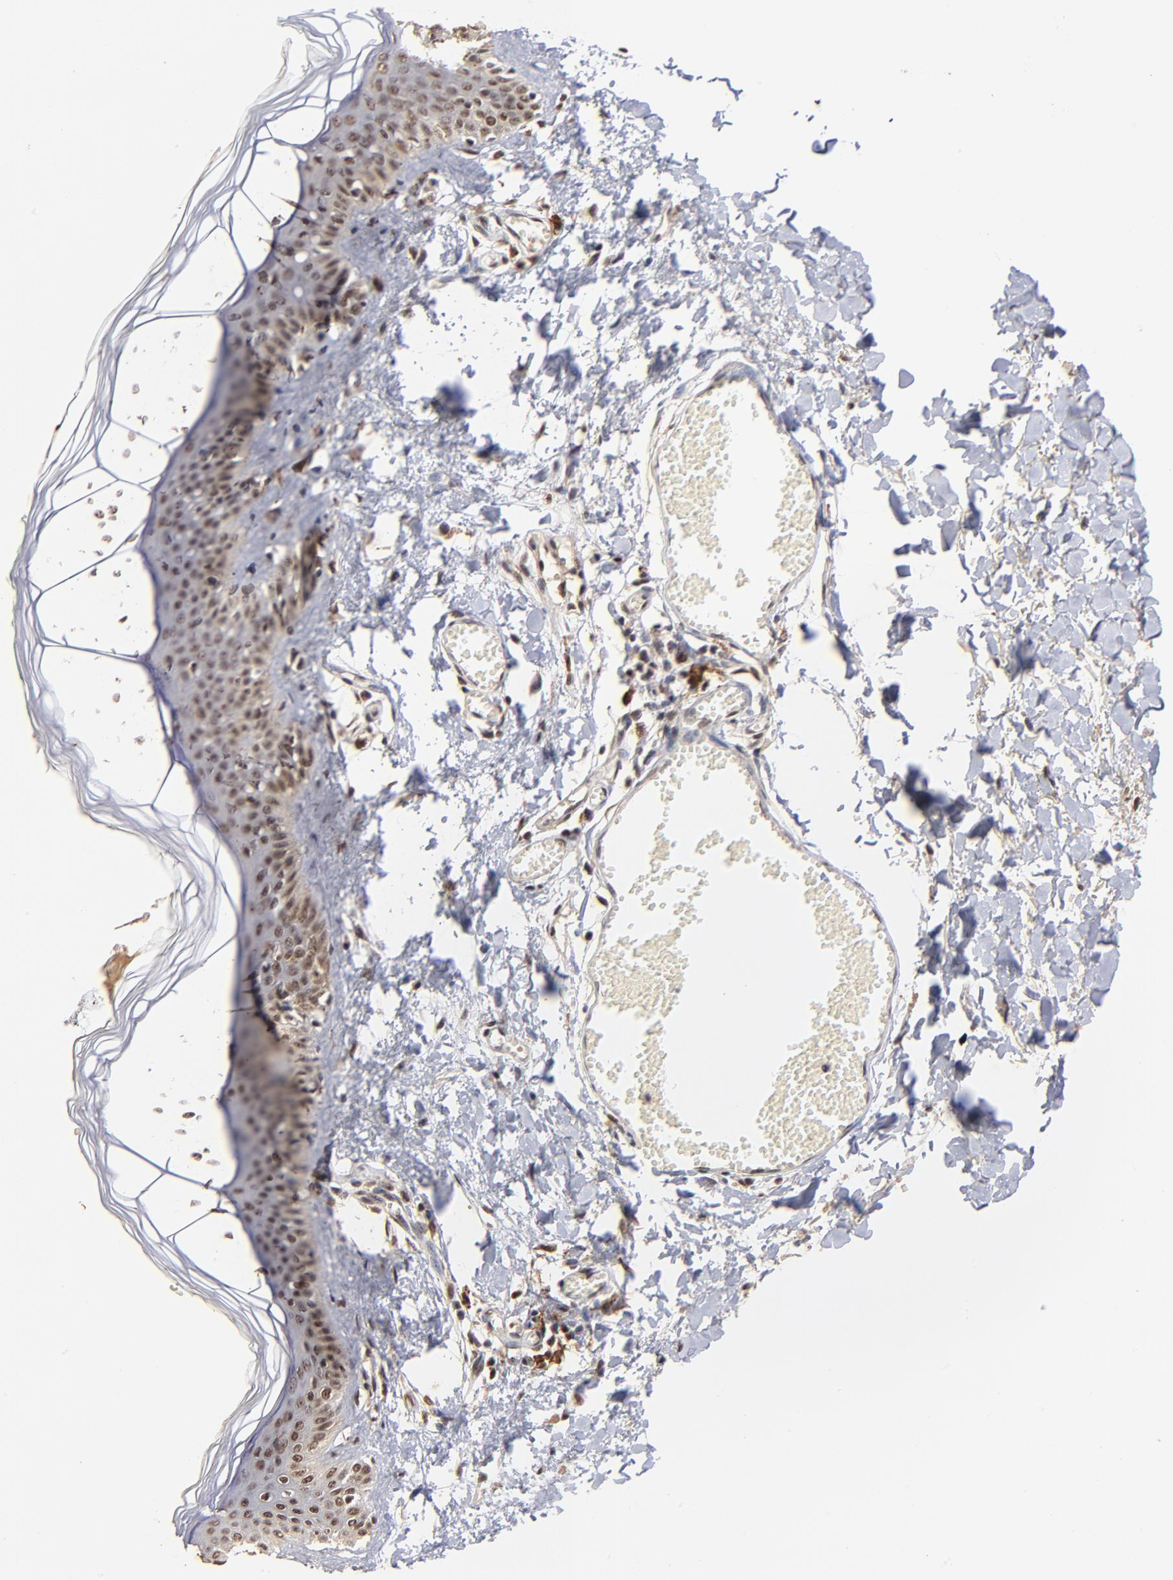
{"staining": {"intensity": "moderate", "quantity": ">75%", "location": "nuclear"}, "tissue": "skin", "cell_type": "Fibroblasts", "image_type": "normal", "snomed": [{"axis": "morphology", "description": "Normal tissue, NOS"}, {"axis": "morphology", "description": "Sarcoma, NOS"}, {"axis": "topography", "description": "Skin"}, {"axis": "topography", "description": "Soft tissue"}], "caption": "About >75% of fibroblasts in unremarkable human skin exhibit moderate nuclear protein positivity as visualized by brown immunohistochemical staining.", "gene": "ZNF146", "patient": {"sex": "female", "age": 51}}